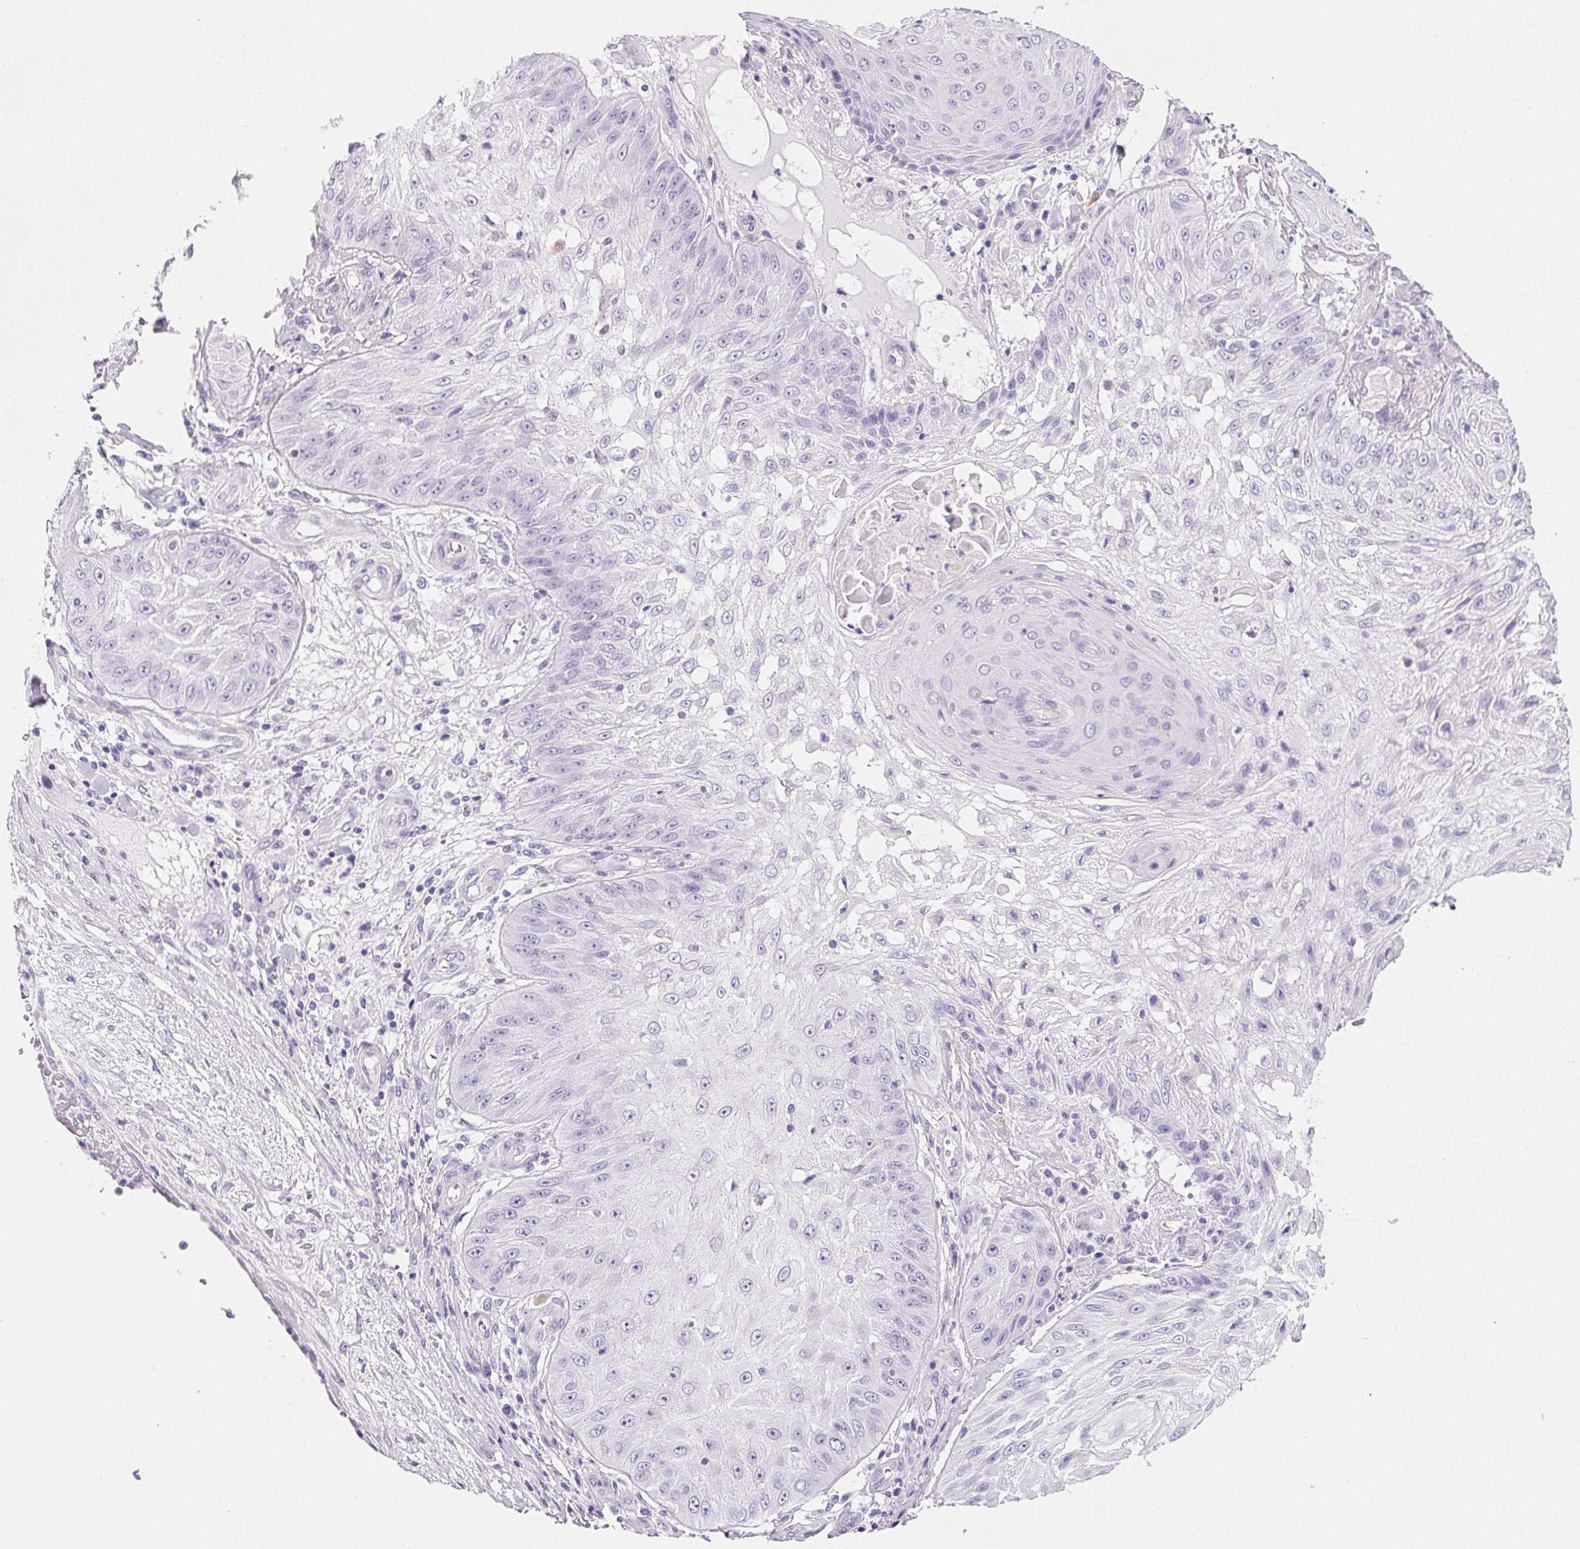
{"staining": {"intensity": "negative", "quantity": "none", "location": "none"}, "tissue": "skin cancer", "cell_type": "Tumor cells", "image_type": "cancer", "snomed": [{"axis": "morphology", "description": "Squamous cell carcinoma, NOS"}, {"axis": "topography", "description": "Skin"}], "caption": "High magnification brightfield microscopy of skin cancer stained with DAB (3,3'-diaminobenzidine) (brown) and counterstained with hematoxylin (blue): tumor cells show no significant staining.", "gene": "PRSS3", "patient": {"sex": "male", "age": 70}}